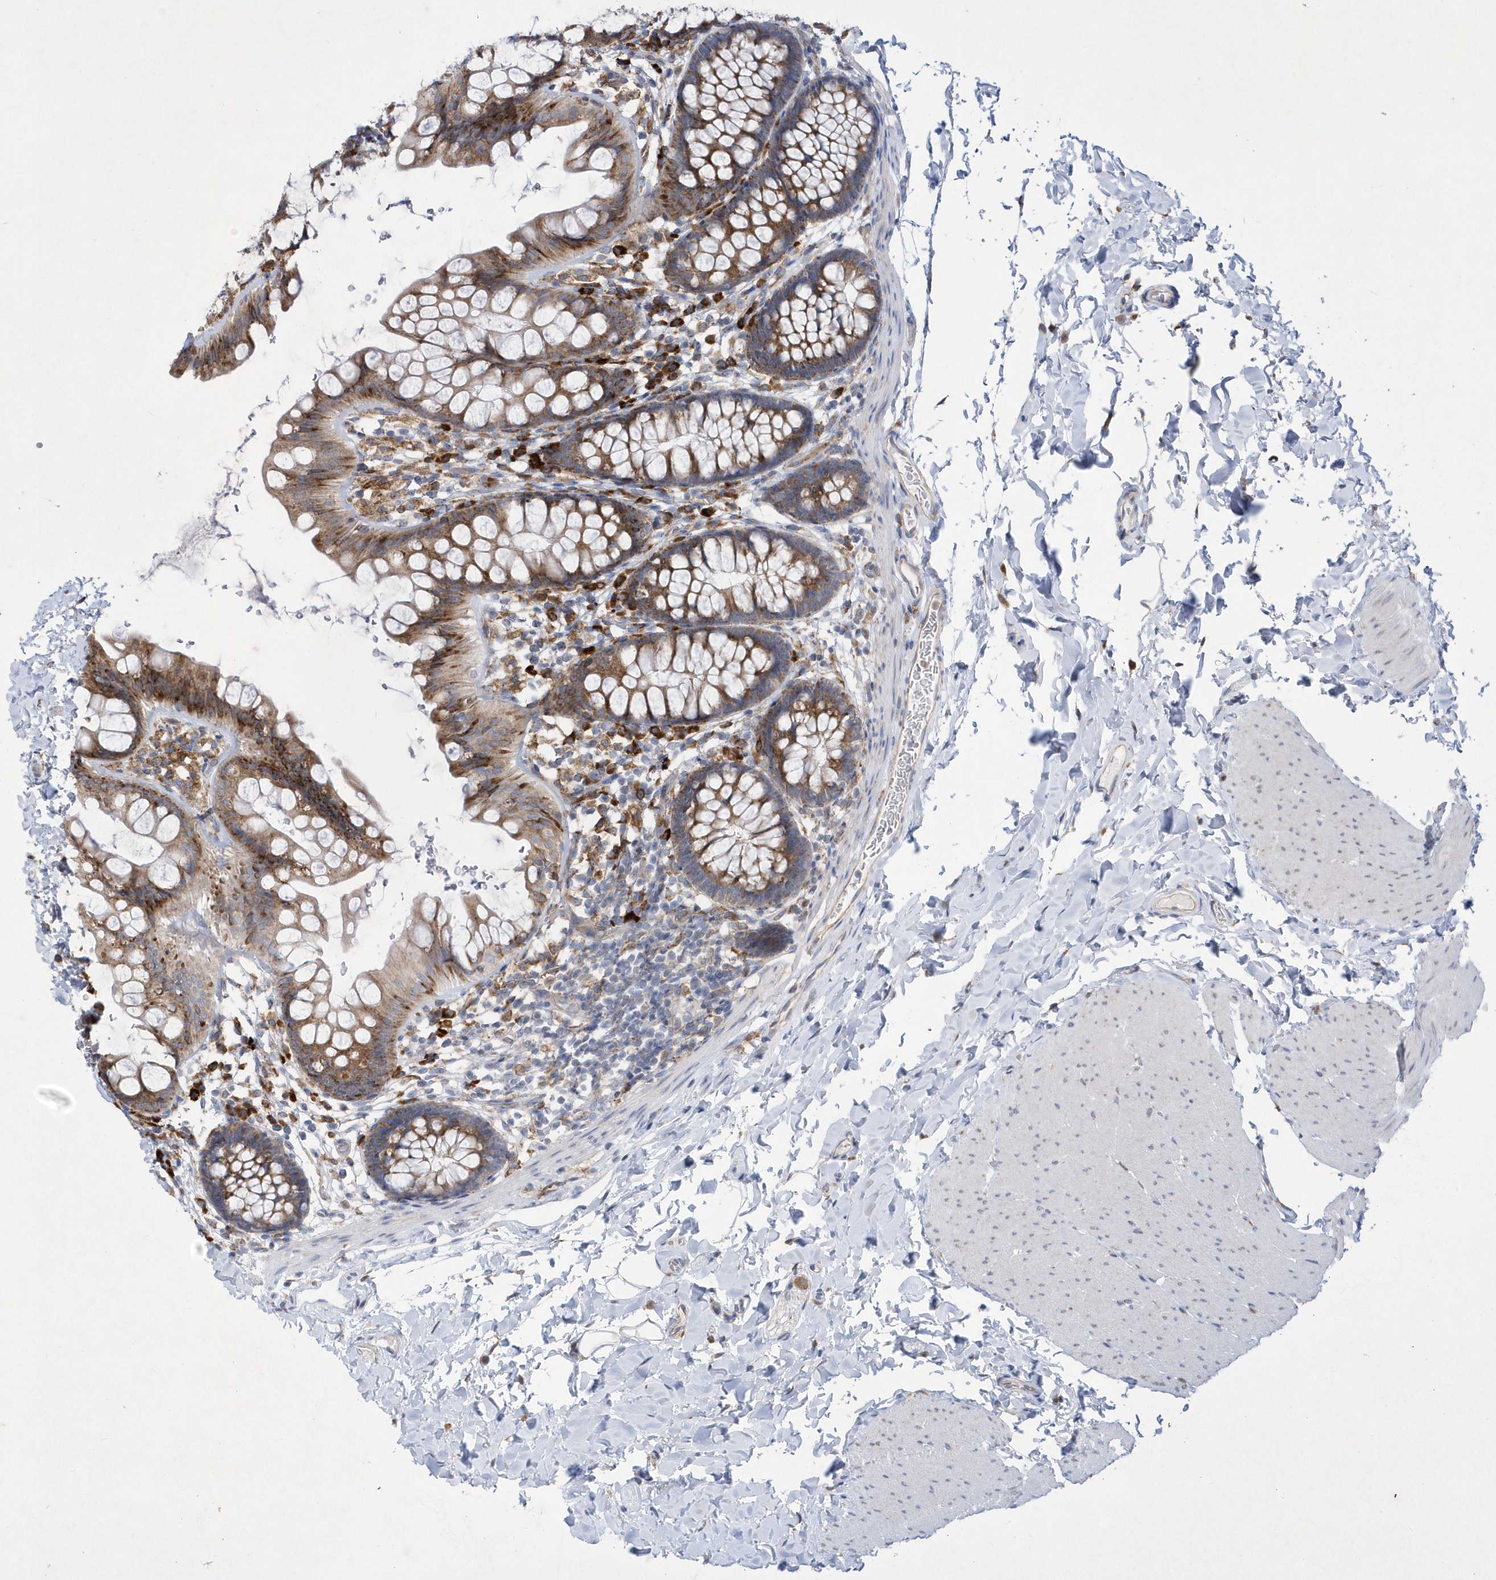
{"staining": {"intensity": "negative", "quantity": "none", "location": "none"}, "tissue": "colon", "cell_type": "Endothelial cells", "image_type": "normal", "snomed": [{"axis": "morphology", "description": "Normal tissue, NOS"}, {"axis": "topography", "description": "Colon"}], "caption": "This micrograph is of unremarkable colon stained with IHC to label a protein in brown with the nuclei are counter-stained blue. There is no staining in endothelial cells. (Brightfield microscopy of DAB (3,3'-diaminobenzidine) IHC at high magnification).", "gene": "MED31", "patient": {"sex": "female", "age": 62}}